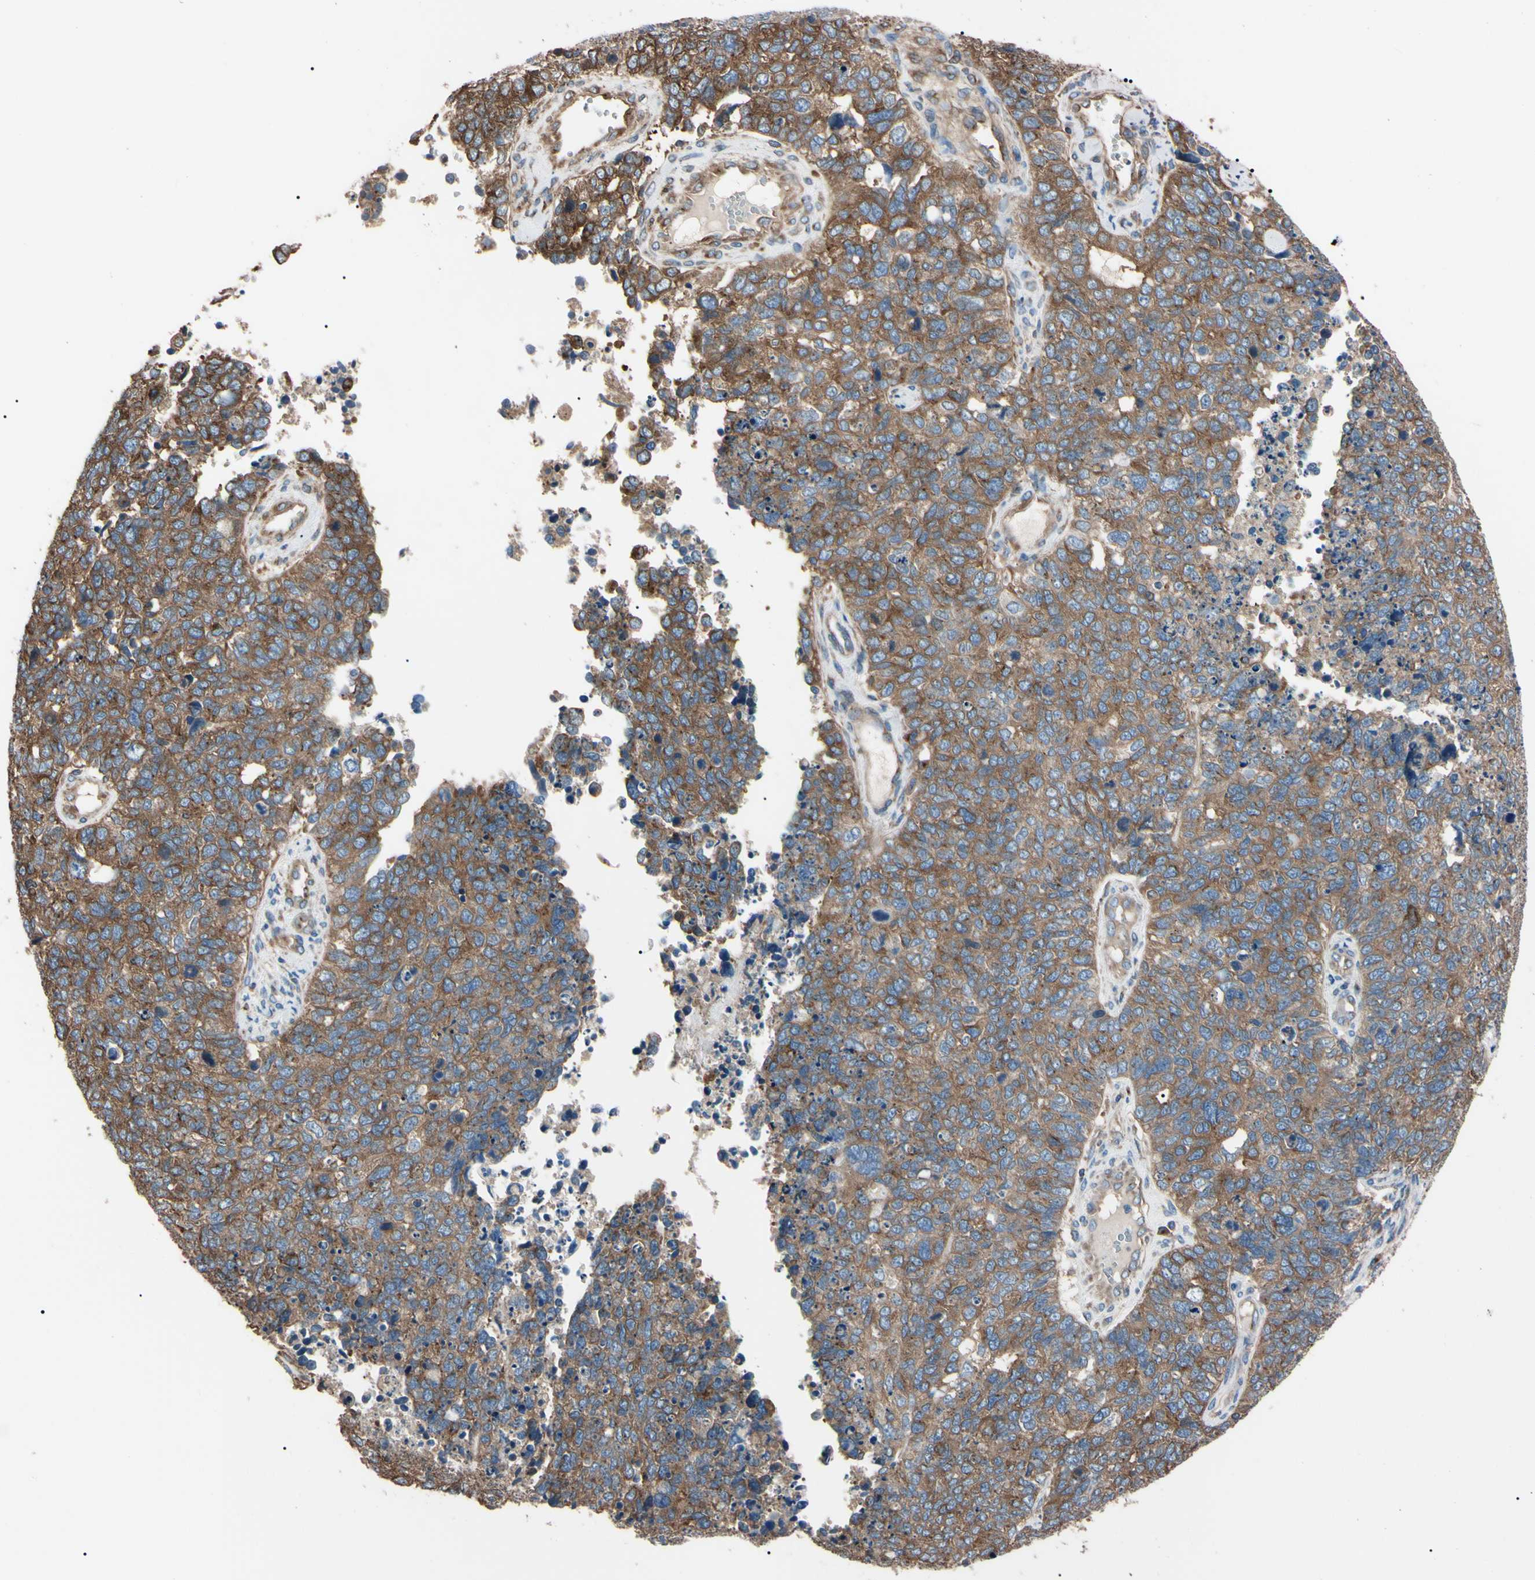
{"staining": {"intensity": "moderate", "quantity": ">75%", "location": "cytoplasmic/membranous"}, "tissue": "cervical cancer", "cell_type": "Tumor cells", "image_type": "cancer", "snomed": [{"axis": "morphology", "description": "Squamous cell carcinoma, NOS"}, {"axis": "topography", "description": "Cervix"}], "caption": "This histopathology image demonstrates immunohistochemistry (IHC) staining of squamous cell carcinoma (cervical), with medium moderate cytoplasmic/membranous positivity in approximately >75% of tumor cells.", "gene": "PRKACA", "patient": {"sex": "female", "age": 63}}